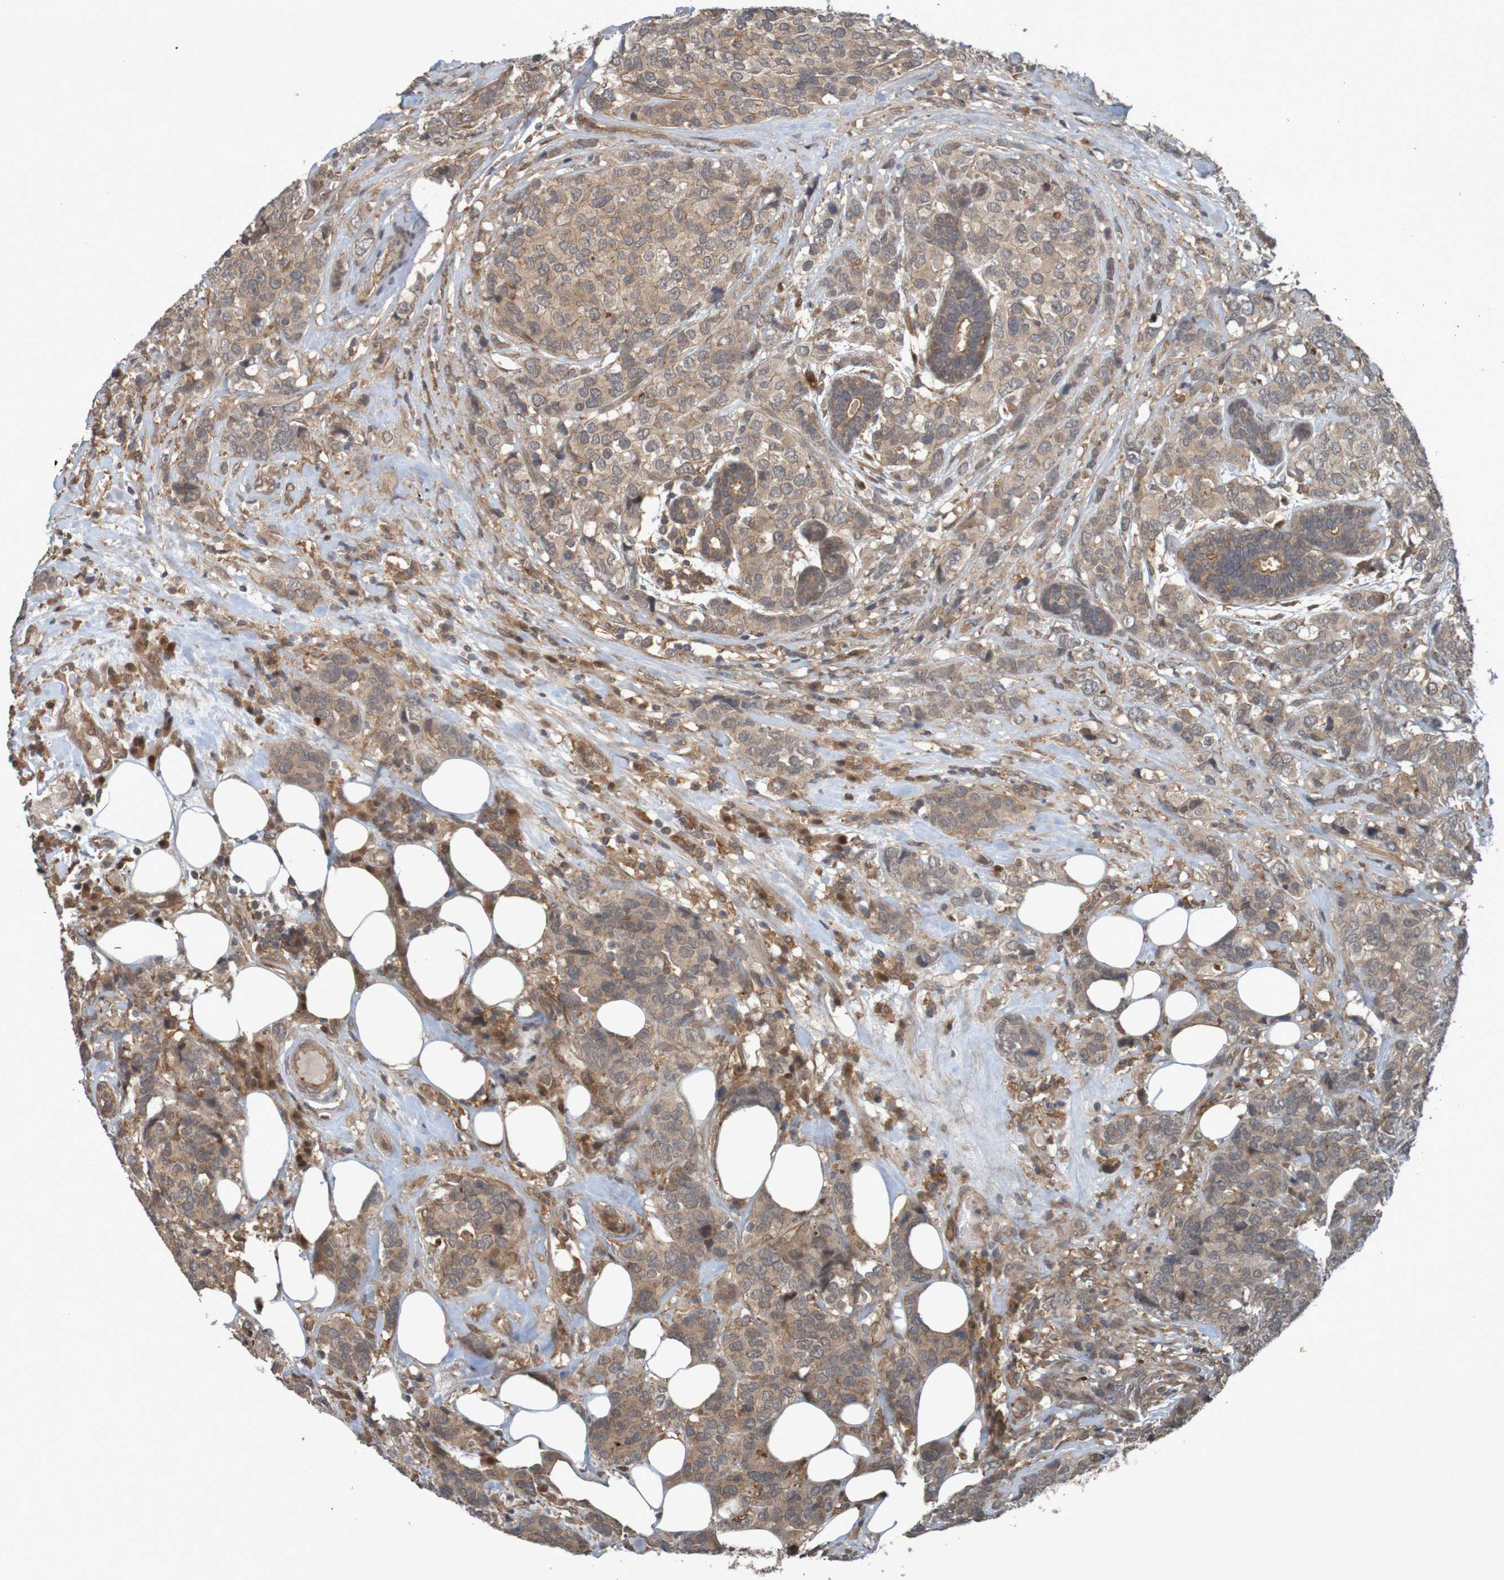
{"staining": {"intensity": "weak", "quantity": ">75%", "location": "cytoplasmic/membranous"}, "tissue": "breast cancer", "cell_type": "Tumor cells", "image_type": "cancer", "snomed": [{"axis": "morphology", "description": "Lobular carcinoma"}, {"axis": "topography", "description": "Breast"}], "caption": "Approximately >75% of tumor cells in breast cancer reveal weak cytoplasmic/membranous protein expression as visualized by brown immunohistochemical staining.", "gene": "ARHGEF11", "patient": {"sex": "female", "age": 59}}